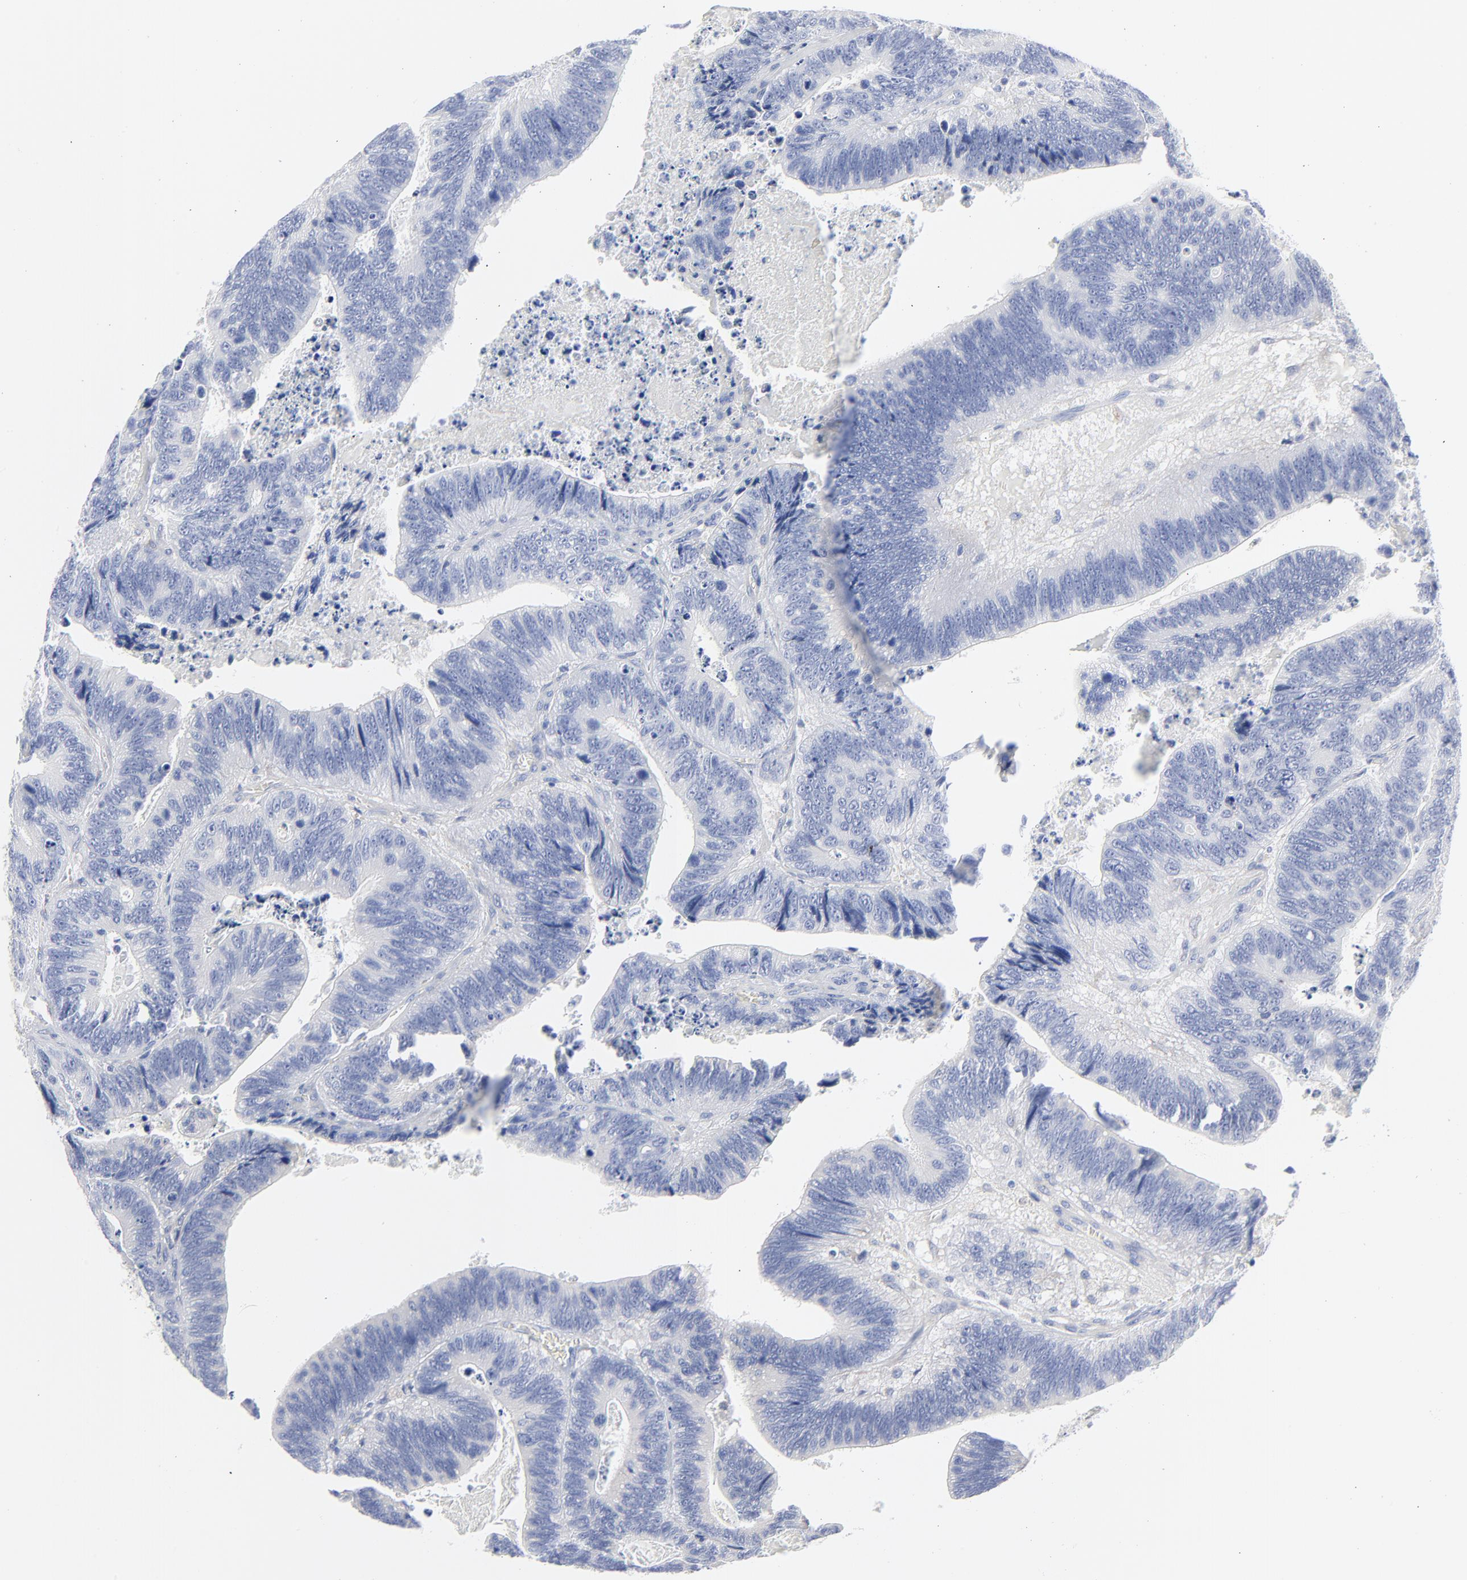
{"staining": {"intensity": "negative", "quantity": "none", "location": "none"}, "tissue": "colorectal cancer", "cell_type": "Tumor cells", "image_type": "cancer", "snomed": [{"axis": "morphology", "description": "Adenocarcinoma, NOS"}, {"axis": "topography", "description": "Colon"}], "caption": "The photomicrograph reveals no significant staining in tumor cells of adenocarcinoma (colorectal).", "gene": "STAT2", "patient": {"sex": "male", "age": 72}}